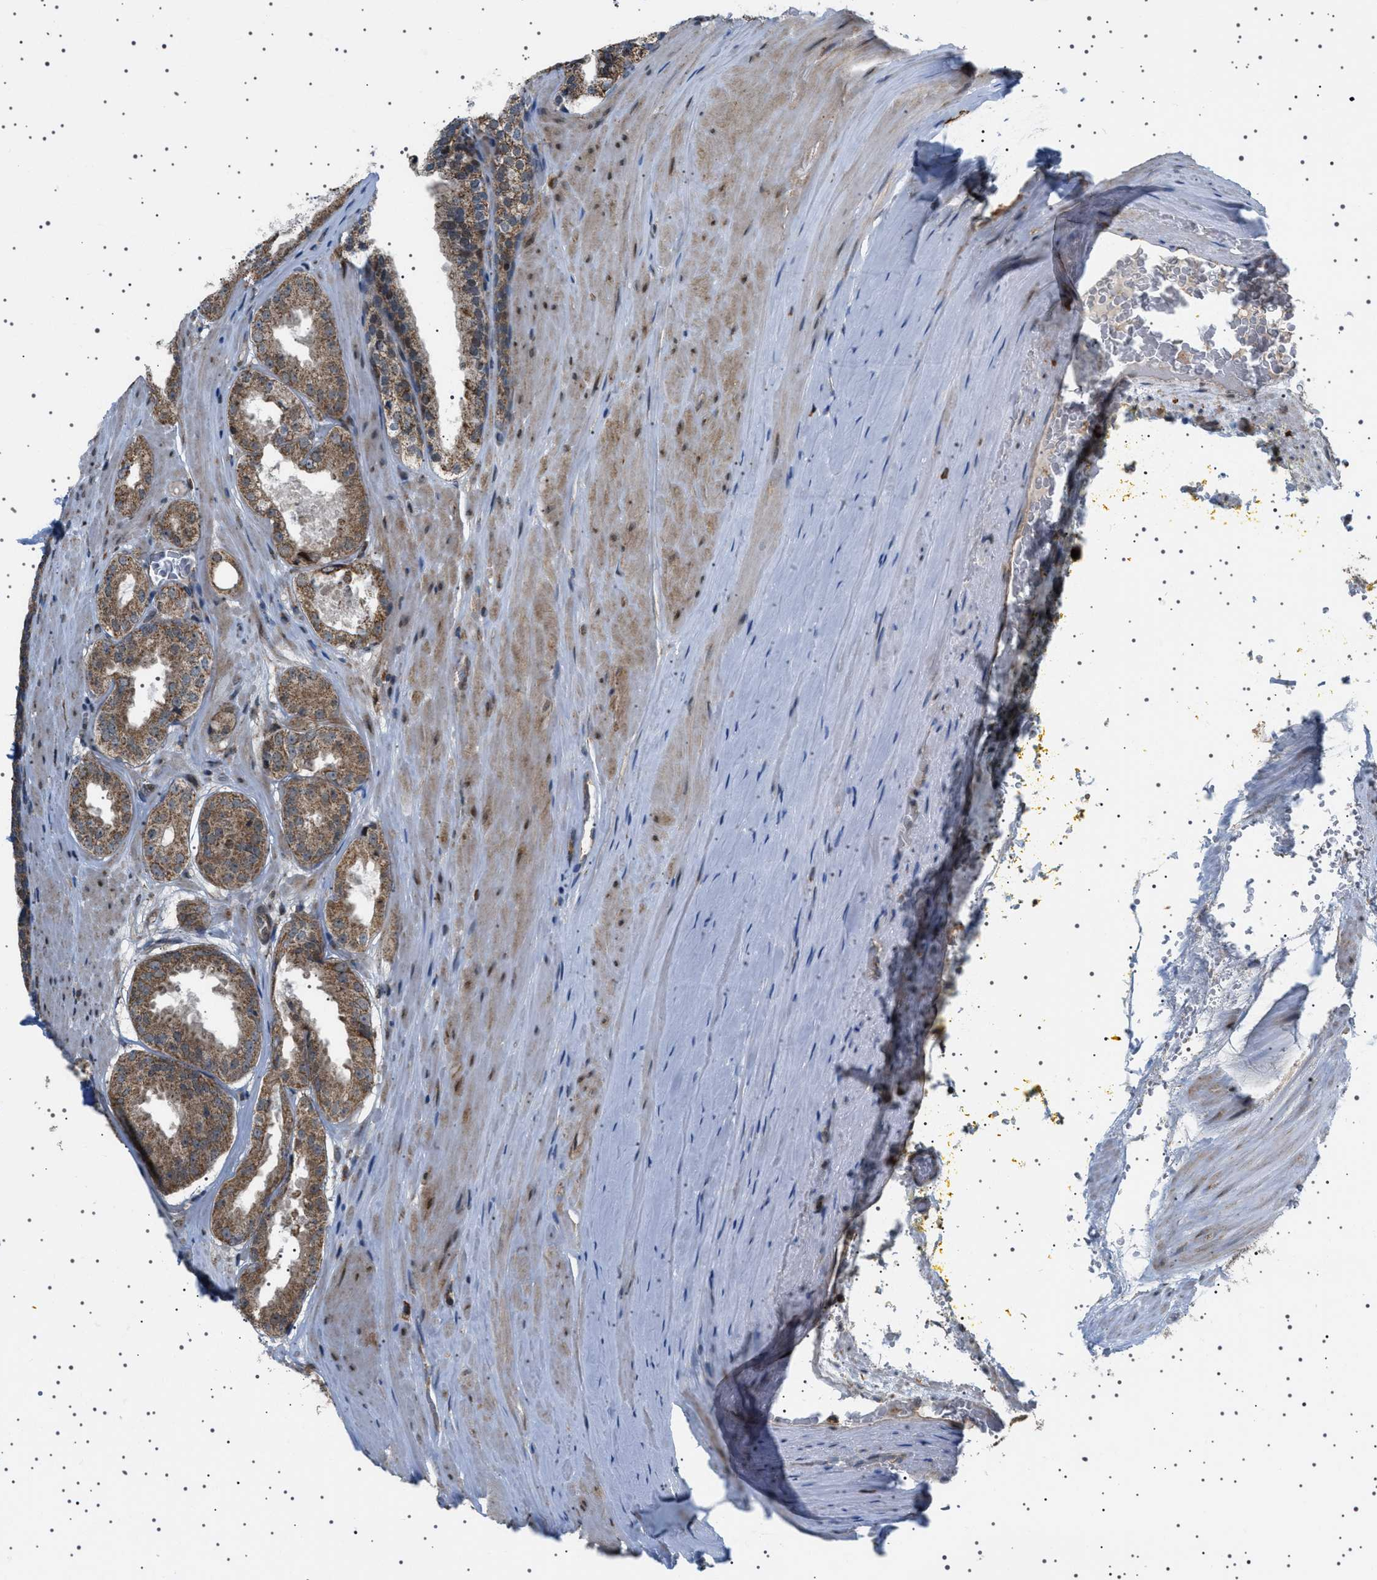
{"staining": {"intensity": "moderate", "quantity": ">75%", "location": "cytoplasmic/membranous"}, "tissue": "prostate cancer", "cell_type": "Tumor cells", "image_type": "cancer", "snomed": [{"axis": "morphology", "description": "Adenocarcinoma, High grade"}, {"axis": "topography", "description": "Prostate"}], "caption": "A high-resolution histopathology image shows immunohistochemistry staining of prostate adenocarcinoma (high-grade), which demonstrates moderate cytoplasmic/membranous positivity in about >75% of tumor cells.", "gene": "MELK", "patient": {"sex": "male", "age": 65}}